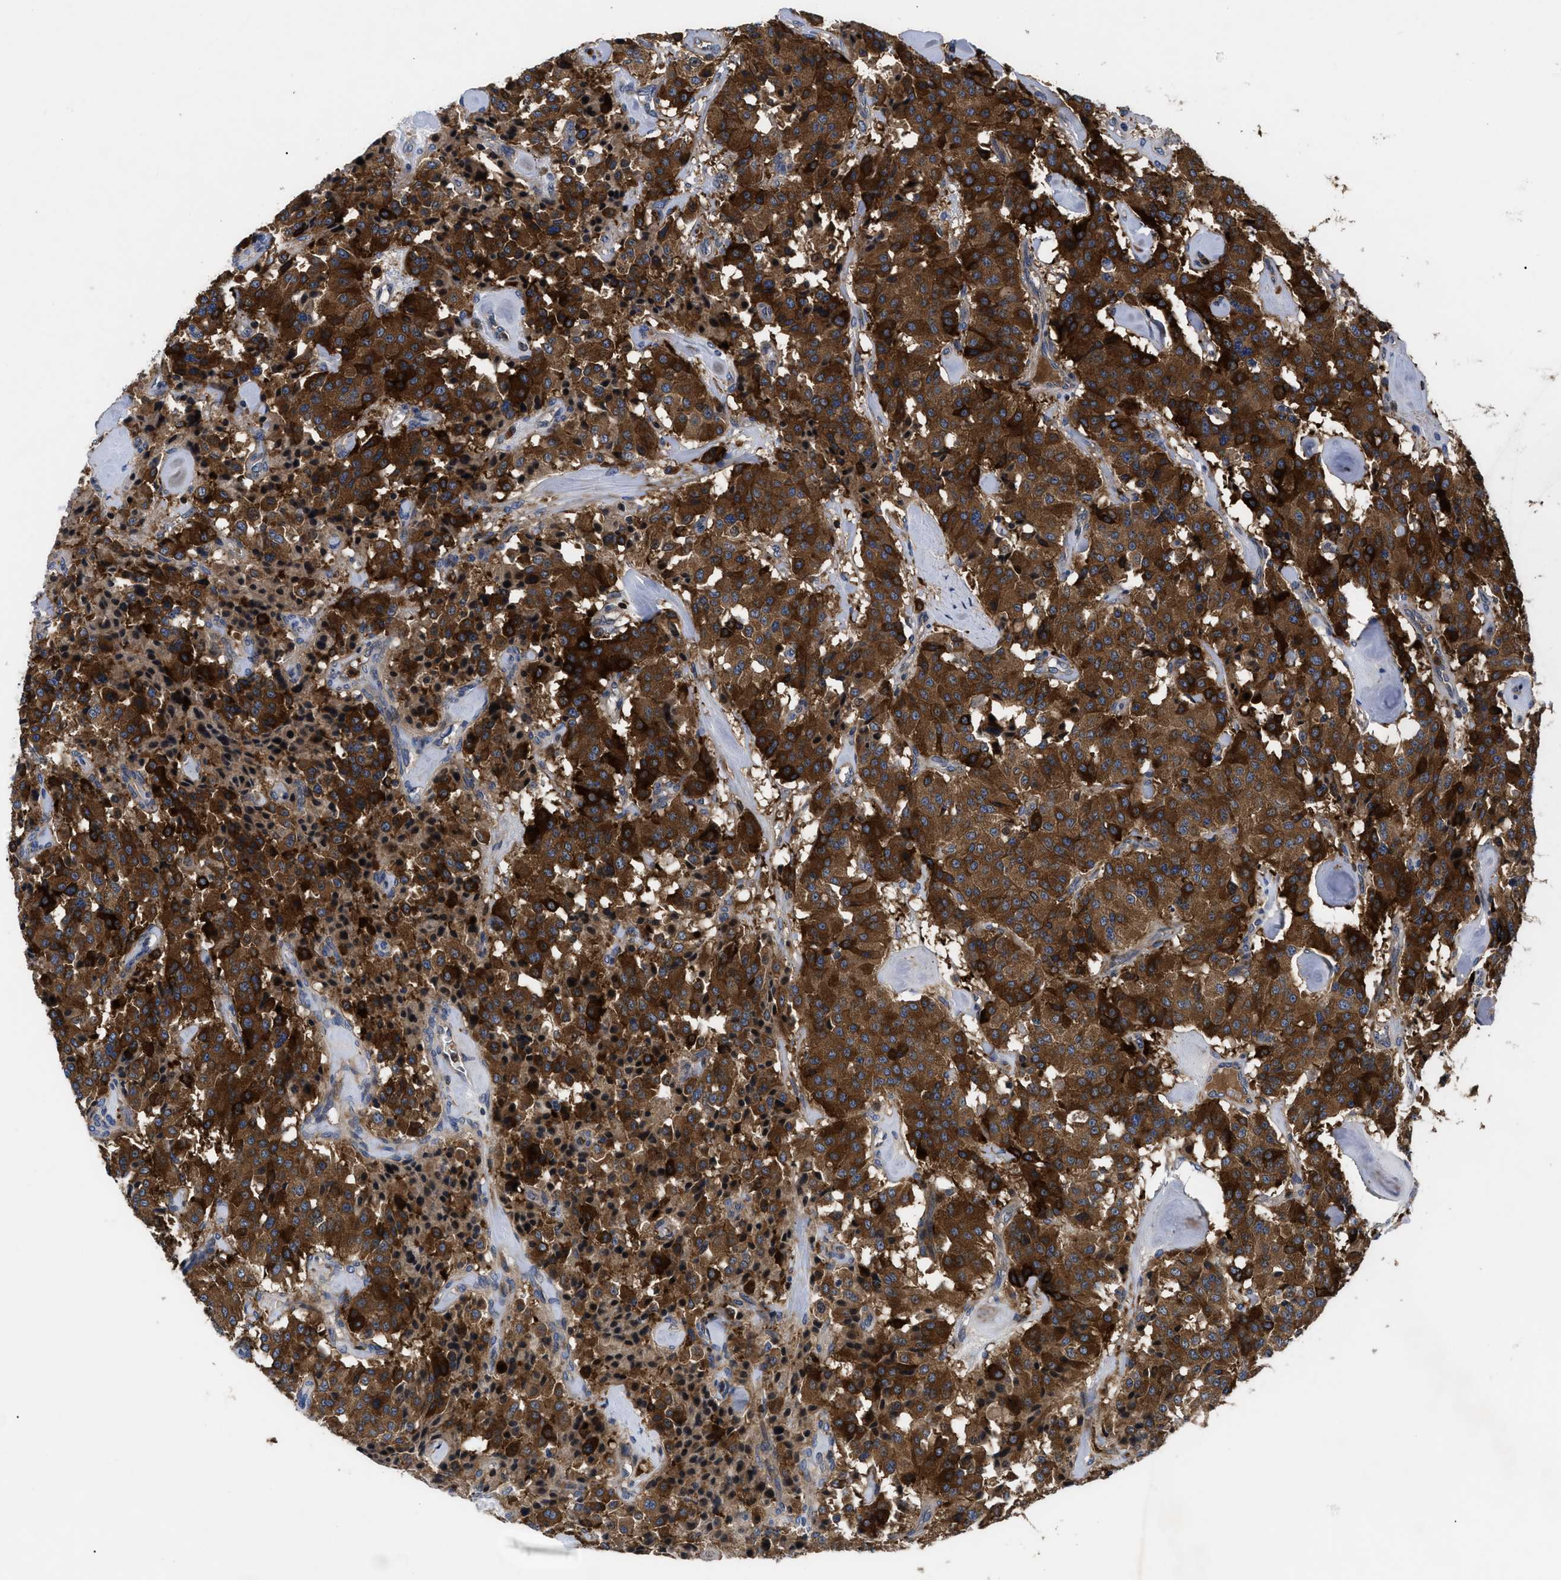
{"staining": {"intensity": "strong", "quantity": ">75%", "location": "cytoplasmic/membranous"}, "tissue": "carcinoid", "cell_type": "Tumor cells", "image_type": "cancer", "snomed": [{"axis": "morphology", "description": "Carcinoid, malignant, NOS"}, {"axis": "topography", "description": "Lung"}], "caption": "Carcinoid tissue shows strong cytoplasmic/membranous expression in approximately >75% of tumor cells", "gene": "YBEY", "patient": {"sex": "male", "age": 30}}